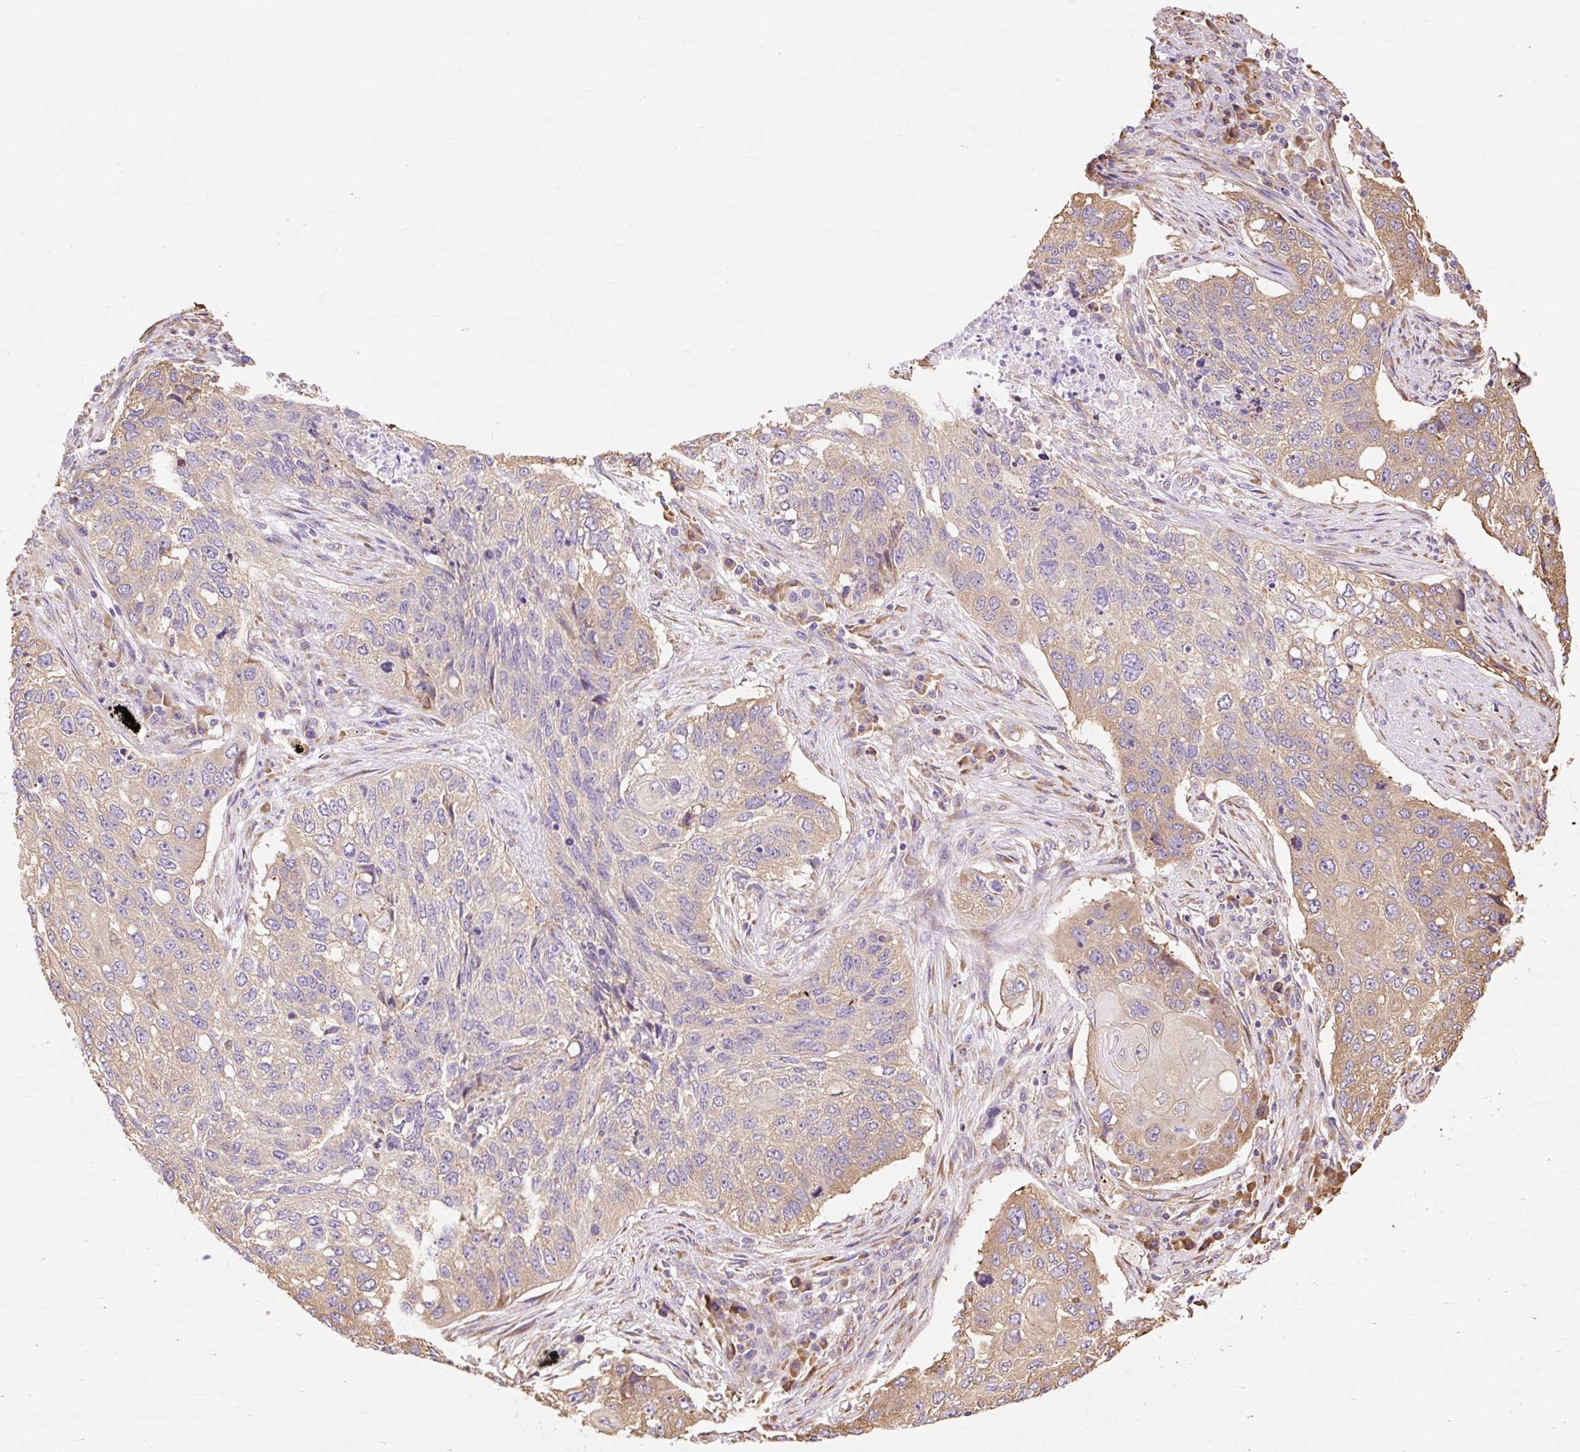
{"staining": {"intensity": "weak", "quantity": "25%-75%", "location": "cytoplasmic/membranous"}, "tissue": "lung cancer", "cell_type": "Tumor cells", "image_type": "cancer", "snomed": [{"axis": "morphology", "description": "Squamous cell carcinoma, NOS"}, {"axis": "topography", "description": "Lung"}], "caption": "Immunohistochemistry (IHC) micrograph of human squamous cell carcinoma (lung) stained for a protein (brown), which shows low levels of weak cytoplasmic/membranous positivity in about 25%-75% of tumor cells.", "gene": "RPS17", "patient": {"sex": "female", "age": 63}}